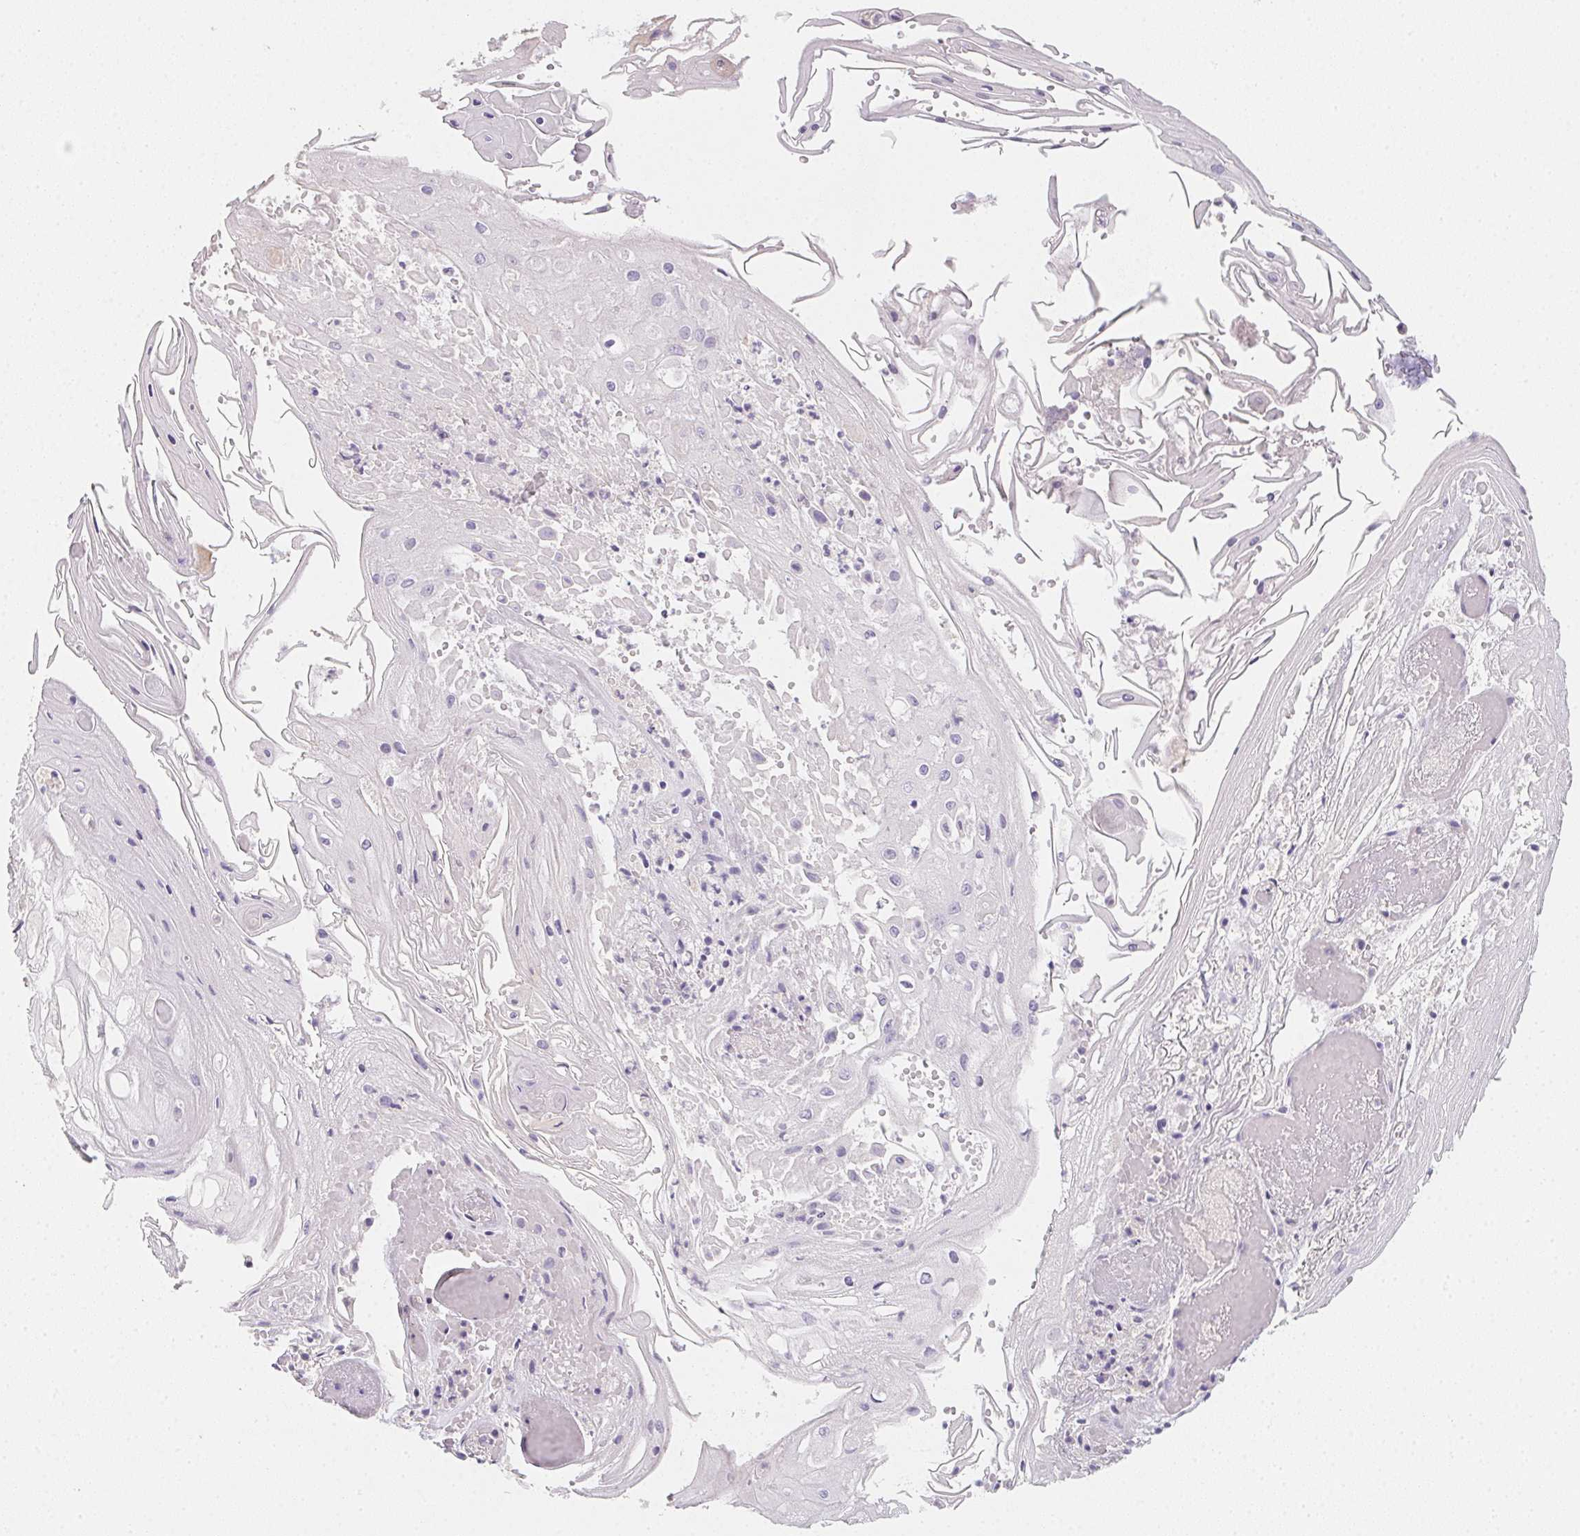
{"staining": {"intensity": "negative", "quantity": "none", "location": "none"}, "tissue": "skin cancer", "cell_type": "Tumor cells", "image_type": "cancer", "snomed": [{"axis": "morphology", "description": "Squamous cell carcinoma, NOS"}, {"axis": "topography", "description": "Skin"}], "caption": "A photomicrograph of skin cancer stained for a protein reveals no brown staining in tumor cells.", "gene": "ZBBX", "patient": {"sex": "male", "age": 70}}